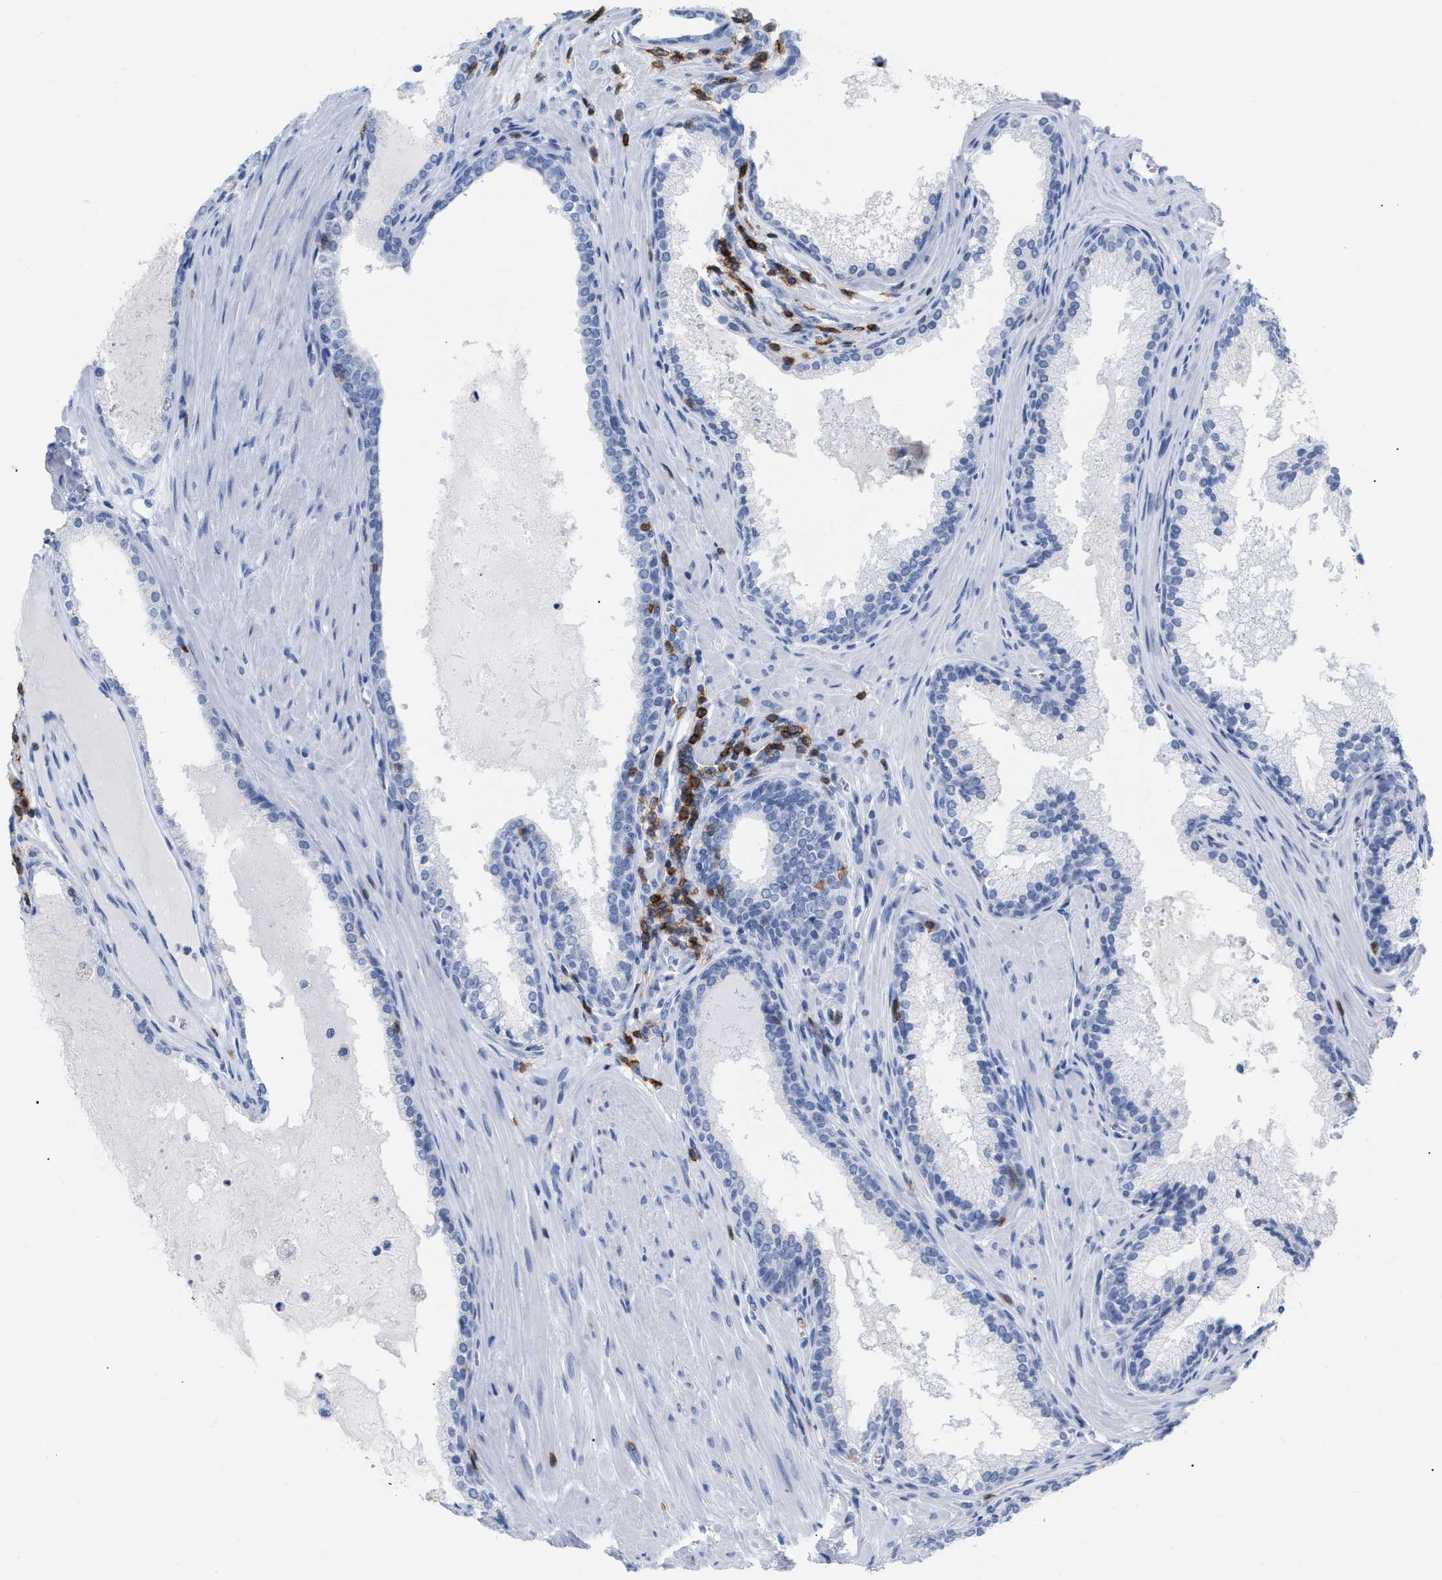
{"staining": {"intensity": "negative", "quantity": "none", "location": "none"}, "tissue": "prostate cancer", "cell_type": "Tumor cells", "image_type": "cancer", "snomed": [{"axis": "morphology", "description": "Adenocarcinoma, Low grade"}, {"axis": "topography", "description": "Prostate"}], "caption": "Photomicrograph shows no significant protein staining in tumor cells of prostate cancer (adenocarcinoma (low-grade)).", "gene": "CD5", "patient": {"sex": "male", "age": 70}}